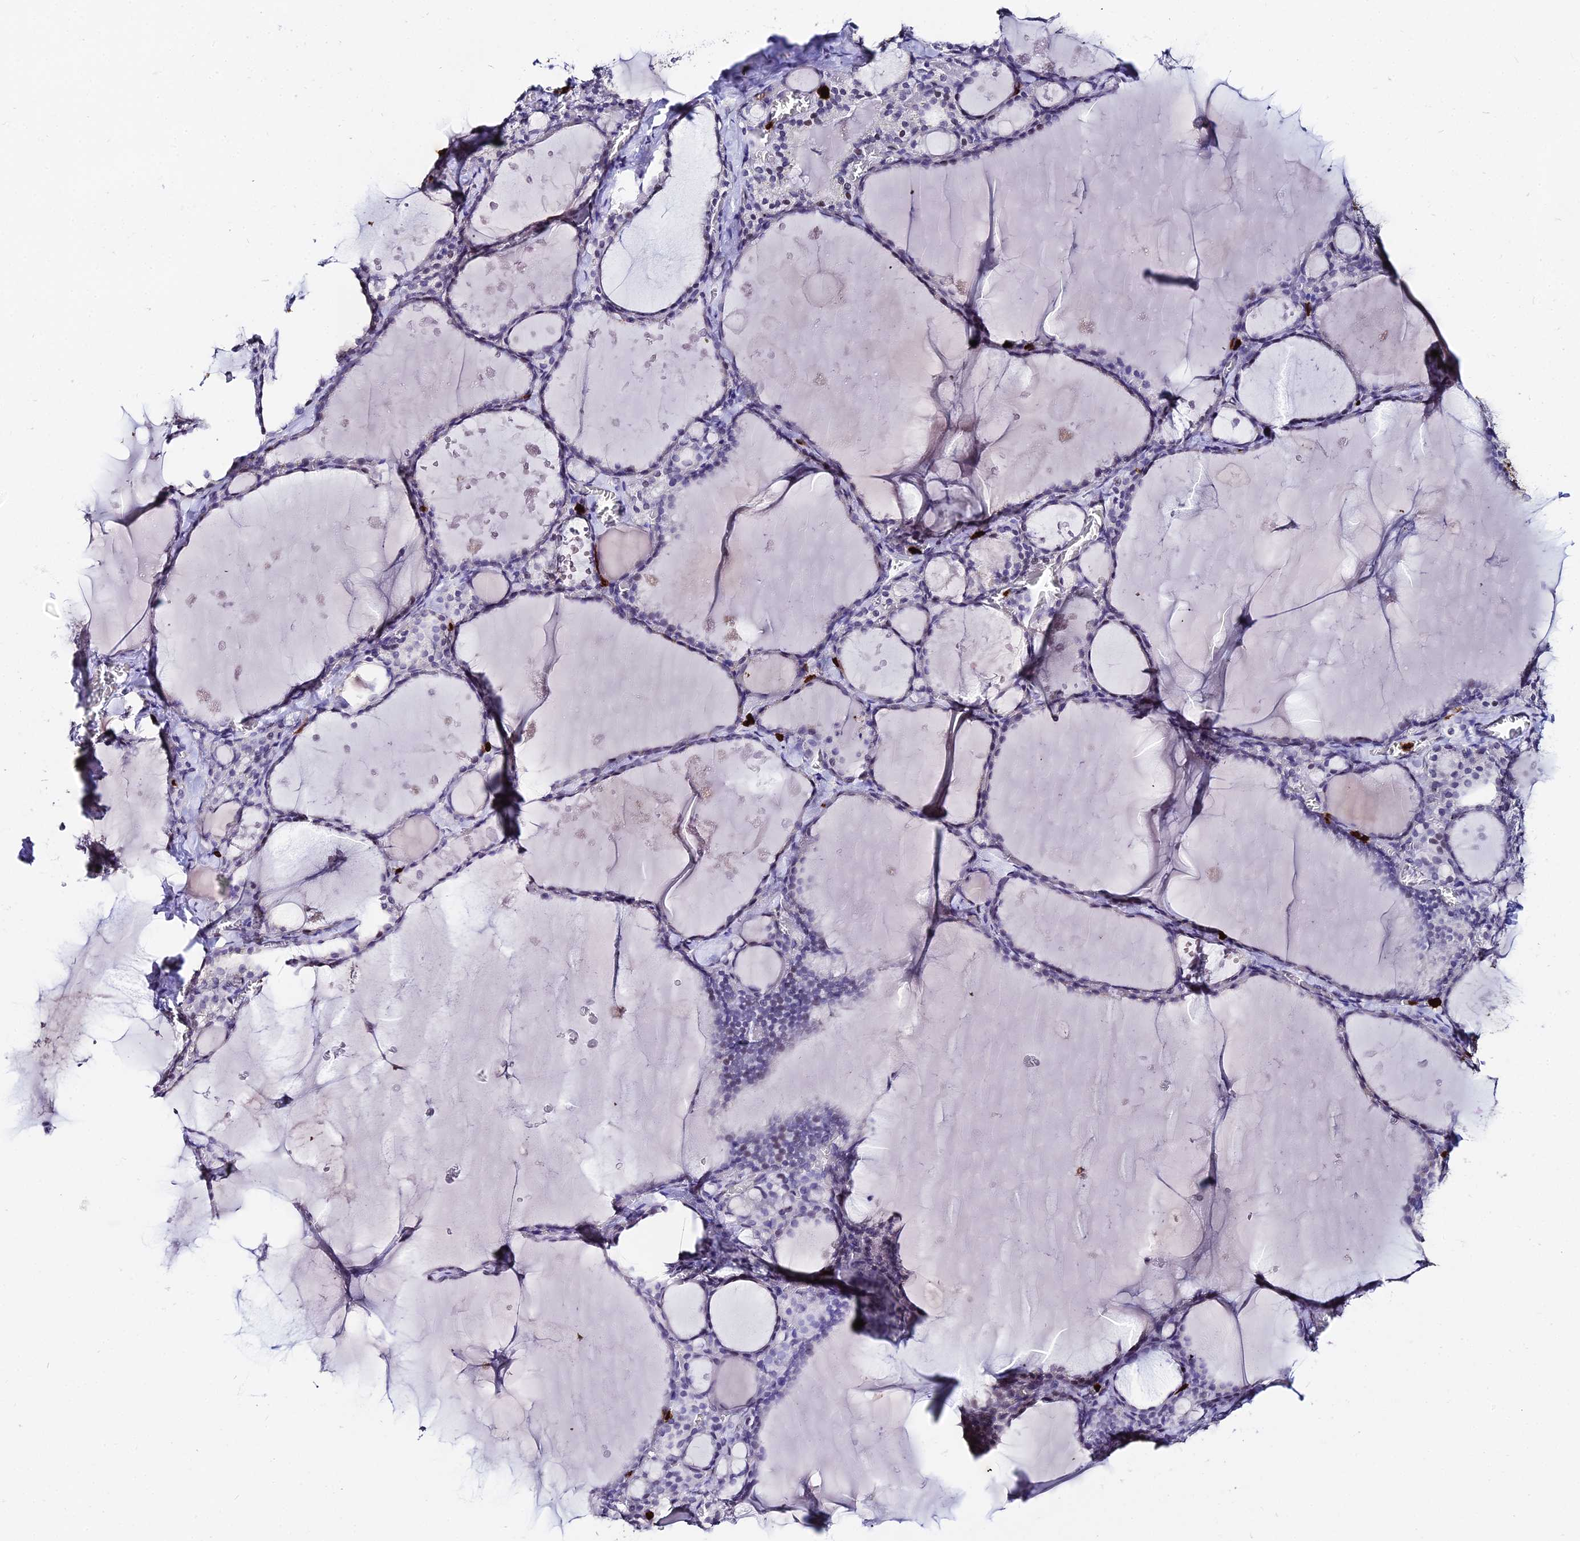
{"staining": {"intensity": "negative", "quantity": "none", "location": "none"}, "tissue": "thyroid gland", "cell_type": "Glandular cells", "image_type": "normal", "snomed": [{"axis": "morphology", "description": "Normal tissue, NOS"}, {"axis": "topography", "description": "Thyroid gland"}], "caption": "Immunohistochemical staining of benign thyroid gland shows no significant positivity in glandular cells. (Brightfield microscopy of DAB immunohistochemistry at high magnification).", "gene": "MCM10", "patient": {"sex": "male", "age": 56}}